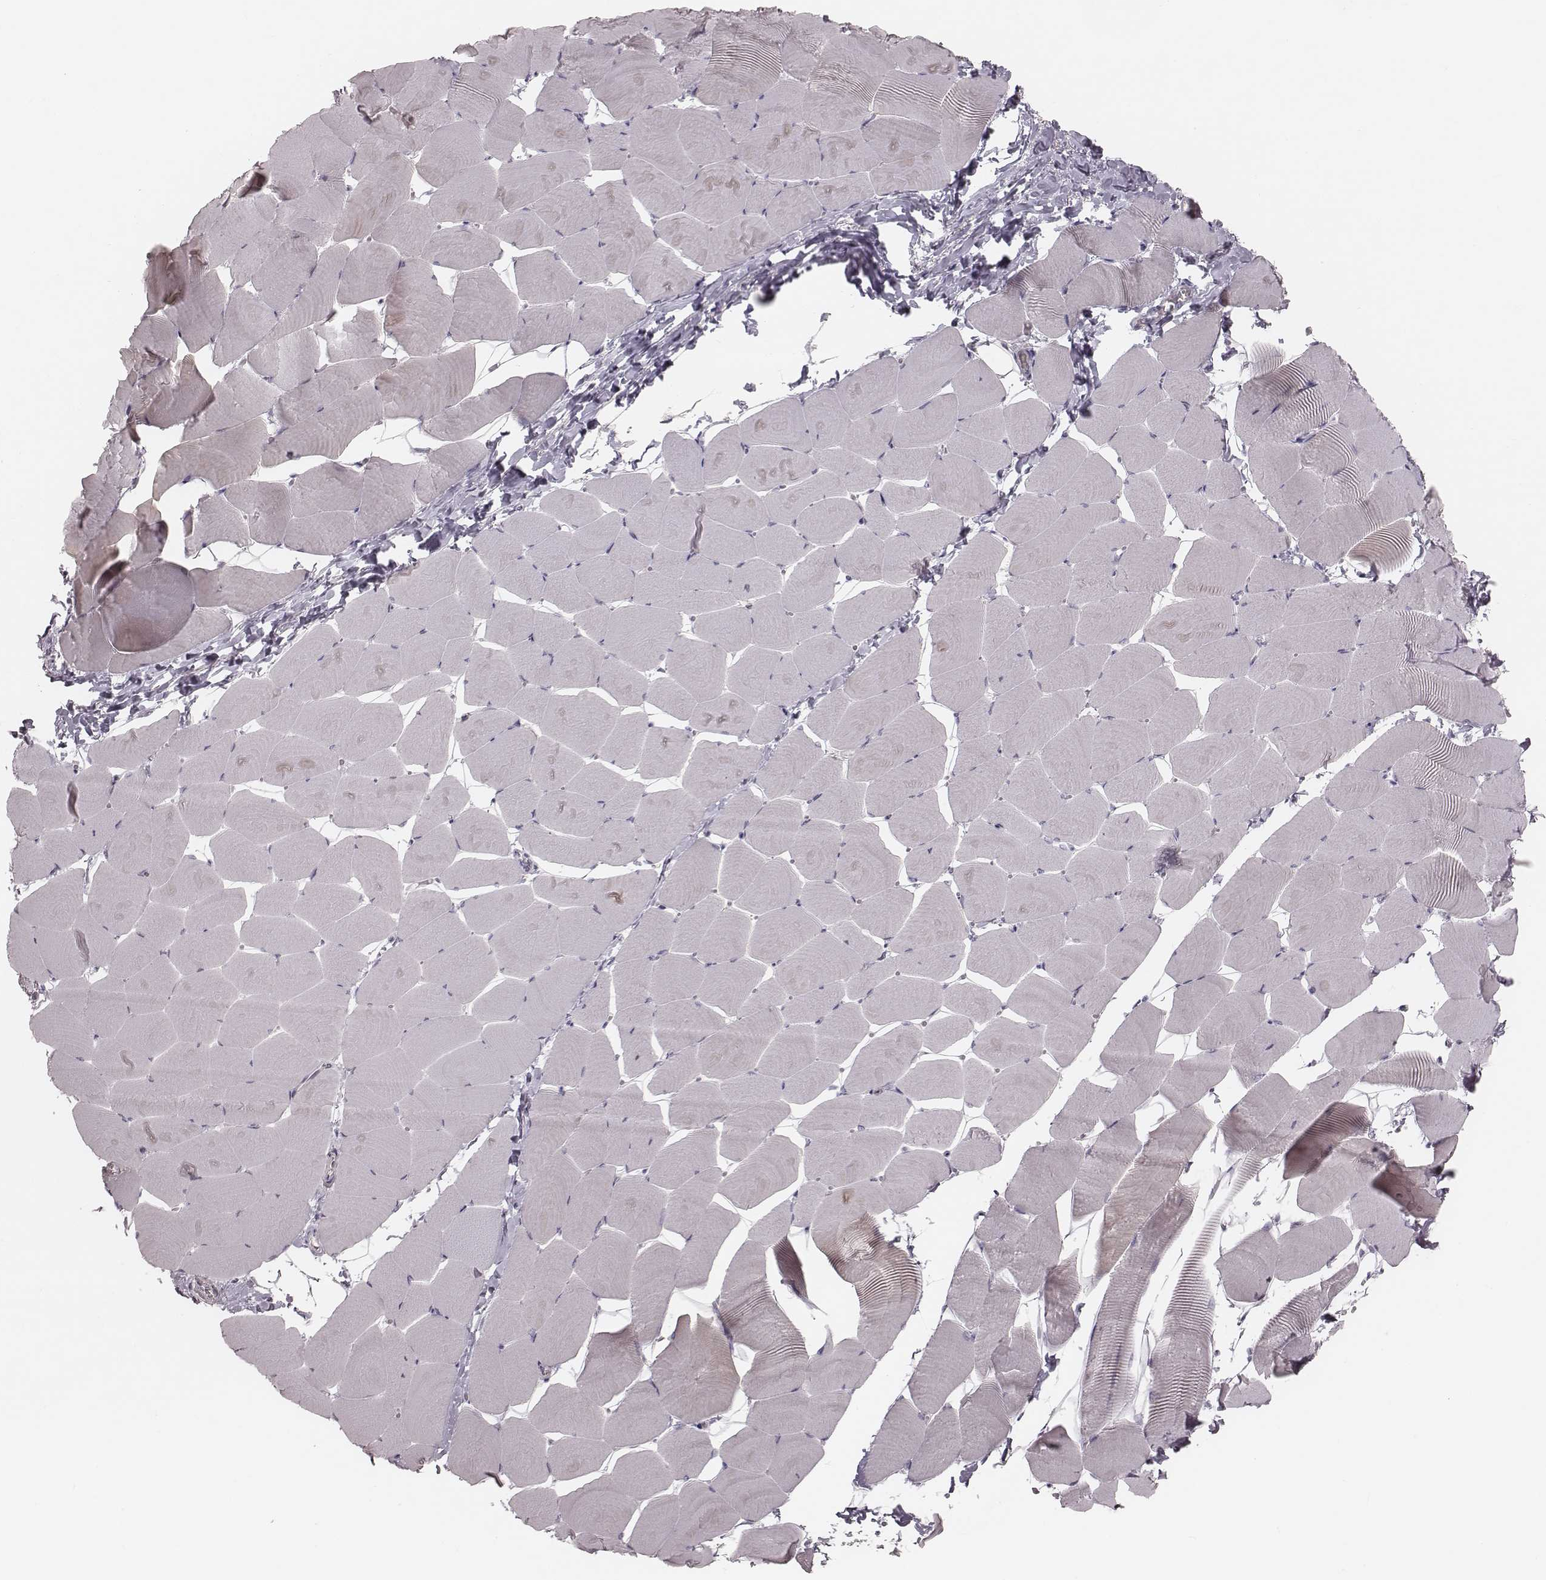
{"staining": {"intensity": "negative", "quantity": "none", "location": "none"}, "tissue": "skeletal muscle", "cell_type": "Myocytes", "image_type": "normal", "snomed": [{"axis": "morphology", "description": "Normal tissue, NOS"}, {"axis": "topography", "description": "Skeletal muscle"}], "caption": "Normal skeletal muscle was stained to show a protein in brown. There is no significant expression in myocytes. Brightfield microscopy of IHC stained with DAB (brown) and hematoxylin (blue), captured at high magnification.", "gene": "MRPS27", "patient": {"sex": "male", "age": 25}}